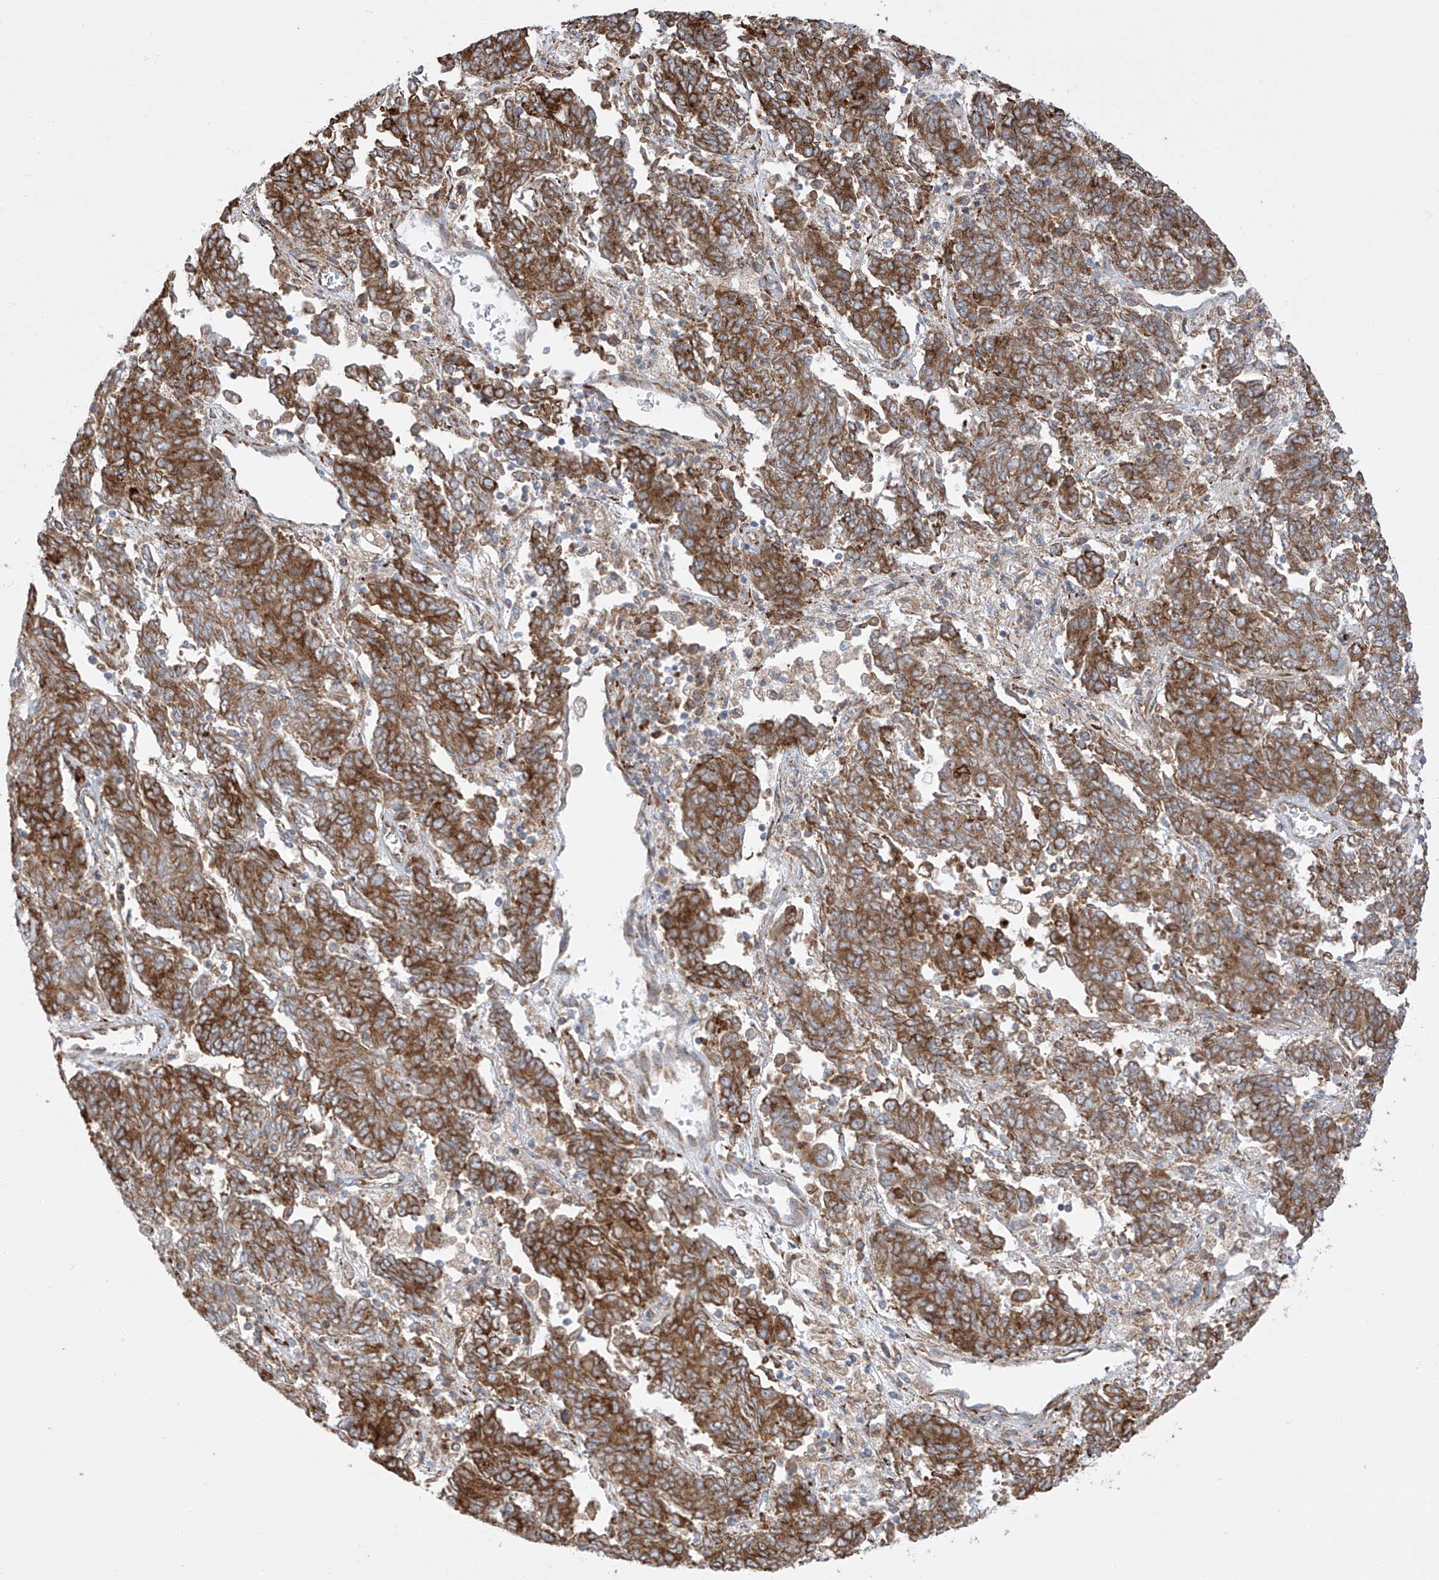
{"staining": {"intensity": "moderate", "quantity": ">75%", "location": "cytoplasmic/membranous"}, "tissue": "endometrial cancer", "cell_type": "Tumor cells", "image_type": "cancer", "snomed": [{"axis": "morphology", "description": "Adenocarcinoma, NOS"}, {"axis": "topography", "description": "Endometrium"}], "caption": "The image displays a brown stain indicating the presence of a protein in the cytoplasmic/membranous of tumor cells in adenocarcinoma (endometrial).", "gene": "MX1", "patient": {"sex": "female", "age": 80}}